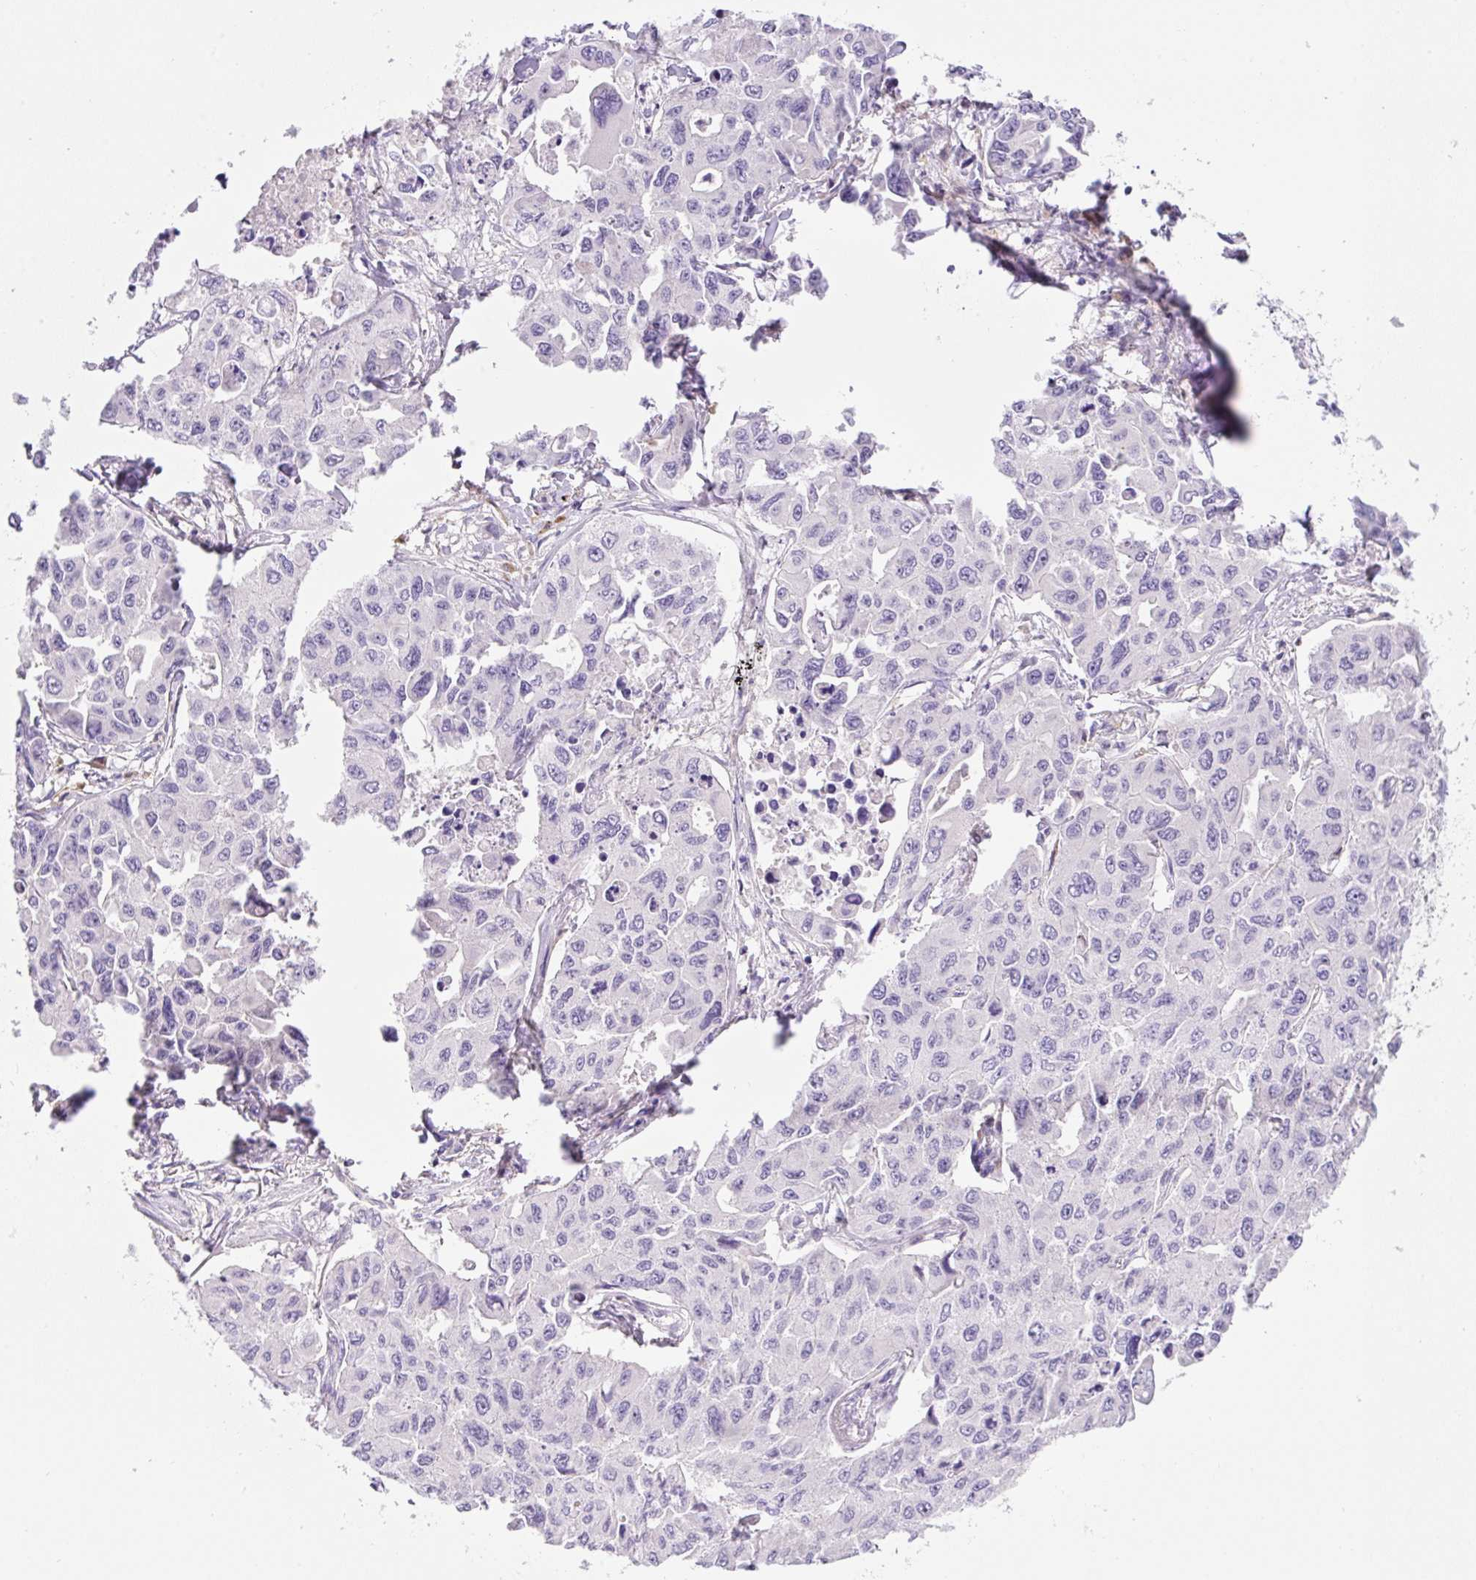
{"staining": {"intensity": "negative", "quantity": "none", "location": "none"}, "tissue": "lung cancer", "cell_type": "Tumor cells", "image_type": "cancer", "snomed": [{"axis": "morphology", "description": "Adenocarcinoma, NOS"}, {"axis": "topography", "description": "Lung"}], "caption": "This photomicrograph is of lung cancer (adenocarcinoma) stained with immunohistochemistry to label a protein in brown with the nuclei are counter-stained blue. There is no expression in tumor cells. The staining is performed using DAB (3,3'-diaminobenzidine) brown chromogen with nuclei counter-stained in using hematoxylin.", "gene": "TDRD15", "patient": {"sex": "male", "age": 64}}